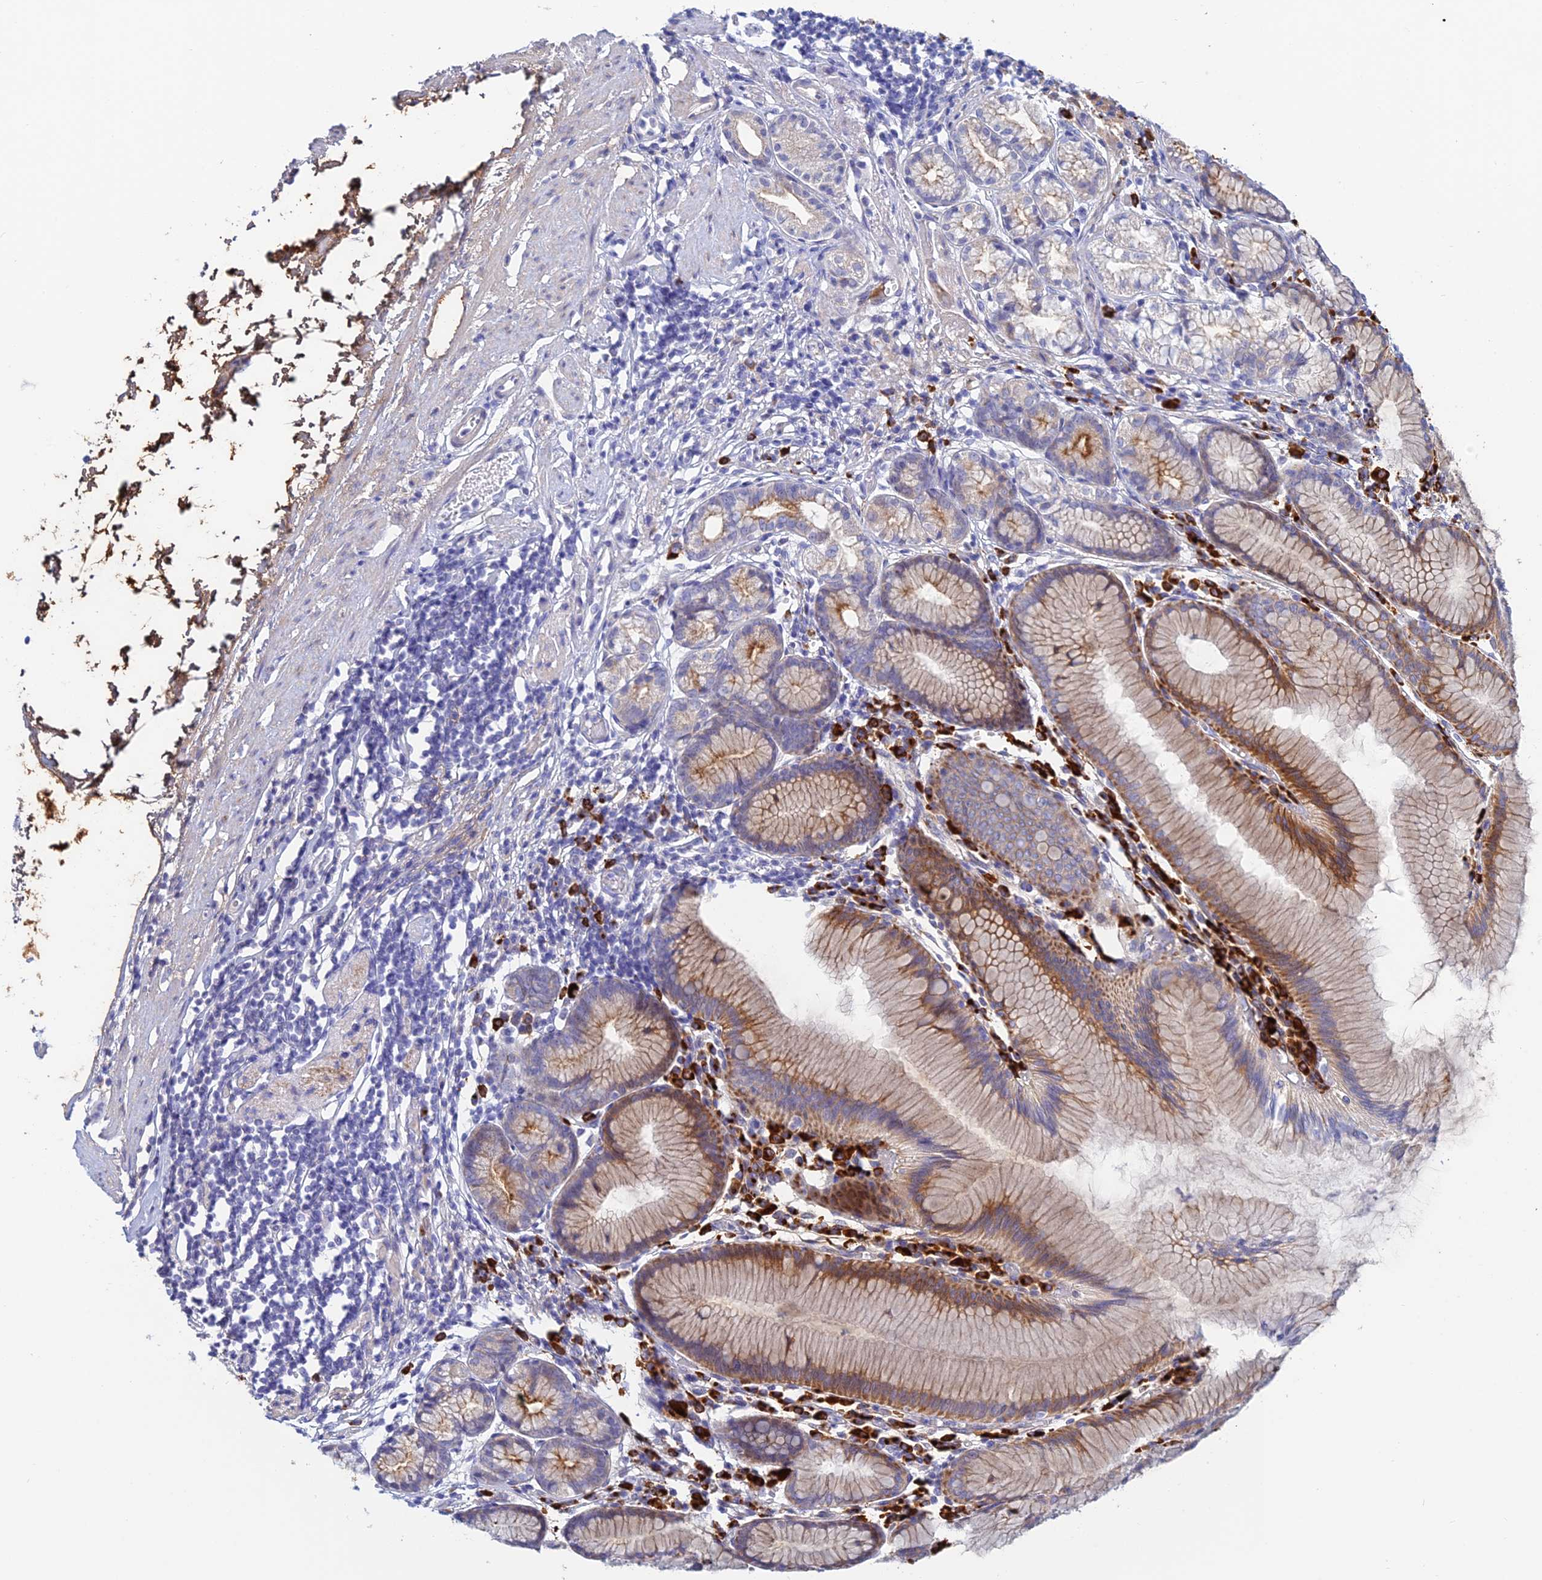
{"staining": {"intensity": "moderate", "quantity": "<25%", "location": "cytoplasmic/membranous"}, "tissue": "stomach", "cell_type": "Glandular cells", "image_type": "normal", "snomed": [{"axis": "morphology", "description": "Normal tissue, NOS"}, {"axis": "topography", "description": "Stomach"}], "caption": "Moderate cytoplasmic/membranous staining is appreciated in approximately <25% of glandular cells in benign stomach.", "gene": "CEP152", "patient": {"sex": "female", "age": 57}}